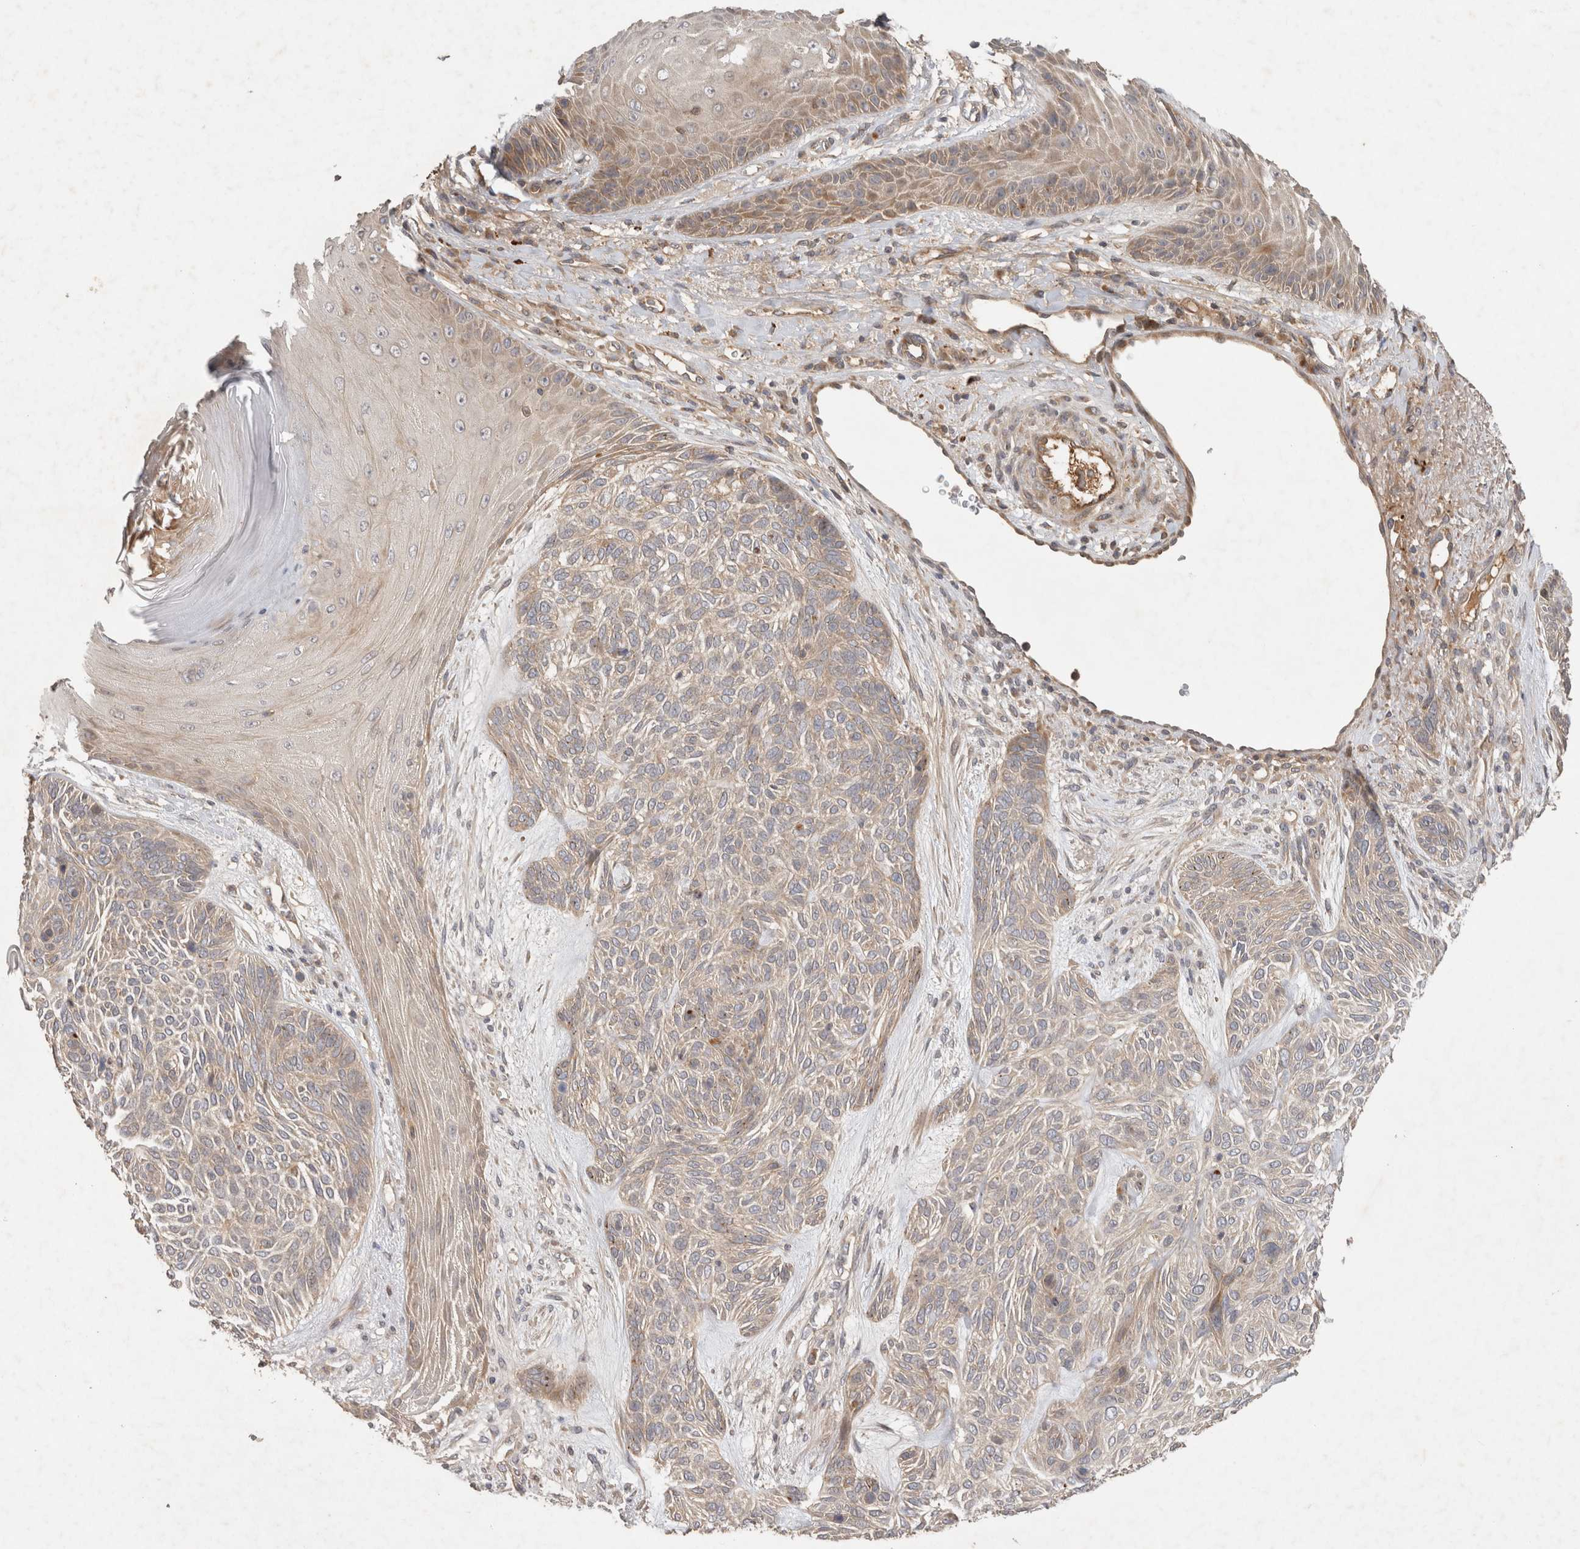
{"staining": {"intensity": "negative", "quantity": "none", "location": "none"}, "tissue": "skin cancer", "cell_type": "Tumor cells", "image_type": "cancer", "snomed": [{"axis": "morphology", "description": "Basal cell carcinoma"}, {"axis": "topography", "description": "Skin"}], "caption": "Protein analysis of skin cancer (basal cell carcinoma) reveals no significant expression in tumor cells. (Immunohistochemistry (ihc), brightfield microscopy, high magnification).", "gene": "PPP1R42", "patient": {"sex": "male", "age": 55}}